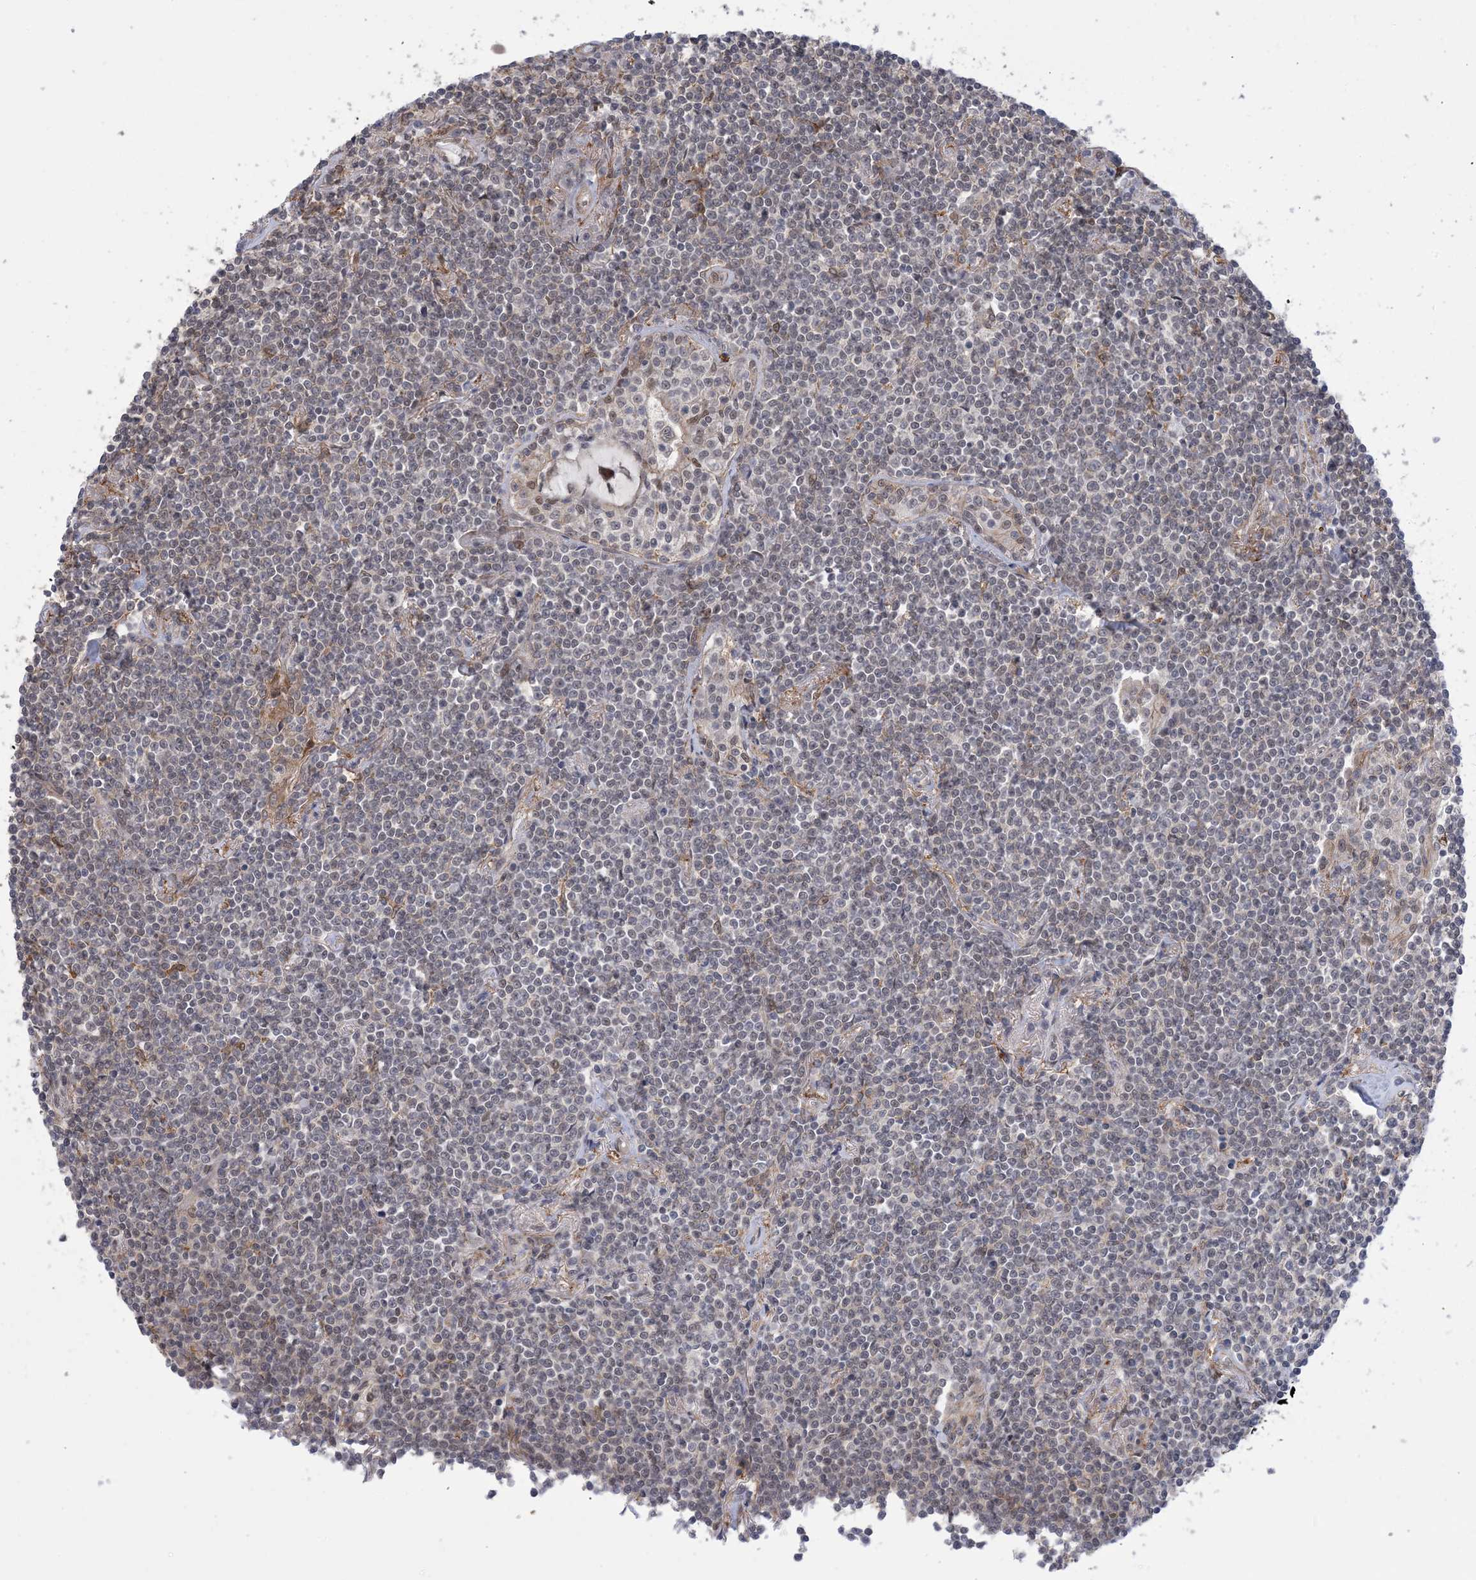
{"staining": {"intensity": "negative", "quantity": "none", "location": "none"}, "tissue": "lymphoma", "cell_type": "Tumor cells", "image_type": "cancer", "snomed": [{"axis": "morphology", "description": "Malignant lymphoma, non-Hodgkin's type, Low grade"}, {"axis": "topography", "description": "Lung"}], "caption": "Human malignant lymphoma, non-Hodgkin's type (low-grade) stained for a protein using immunohistochemistry (IHC) shows no positivity in tumor cells.", "gene": "ZNF8", "patient": {"sex": "female", "age": 71}}